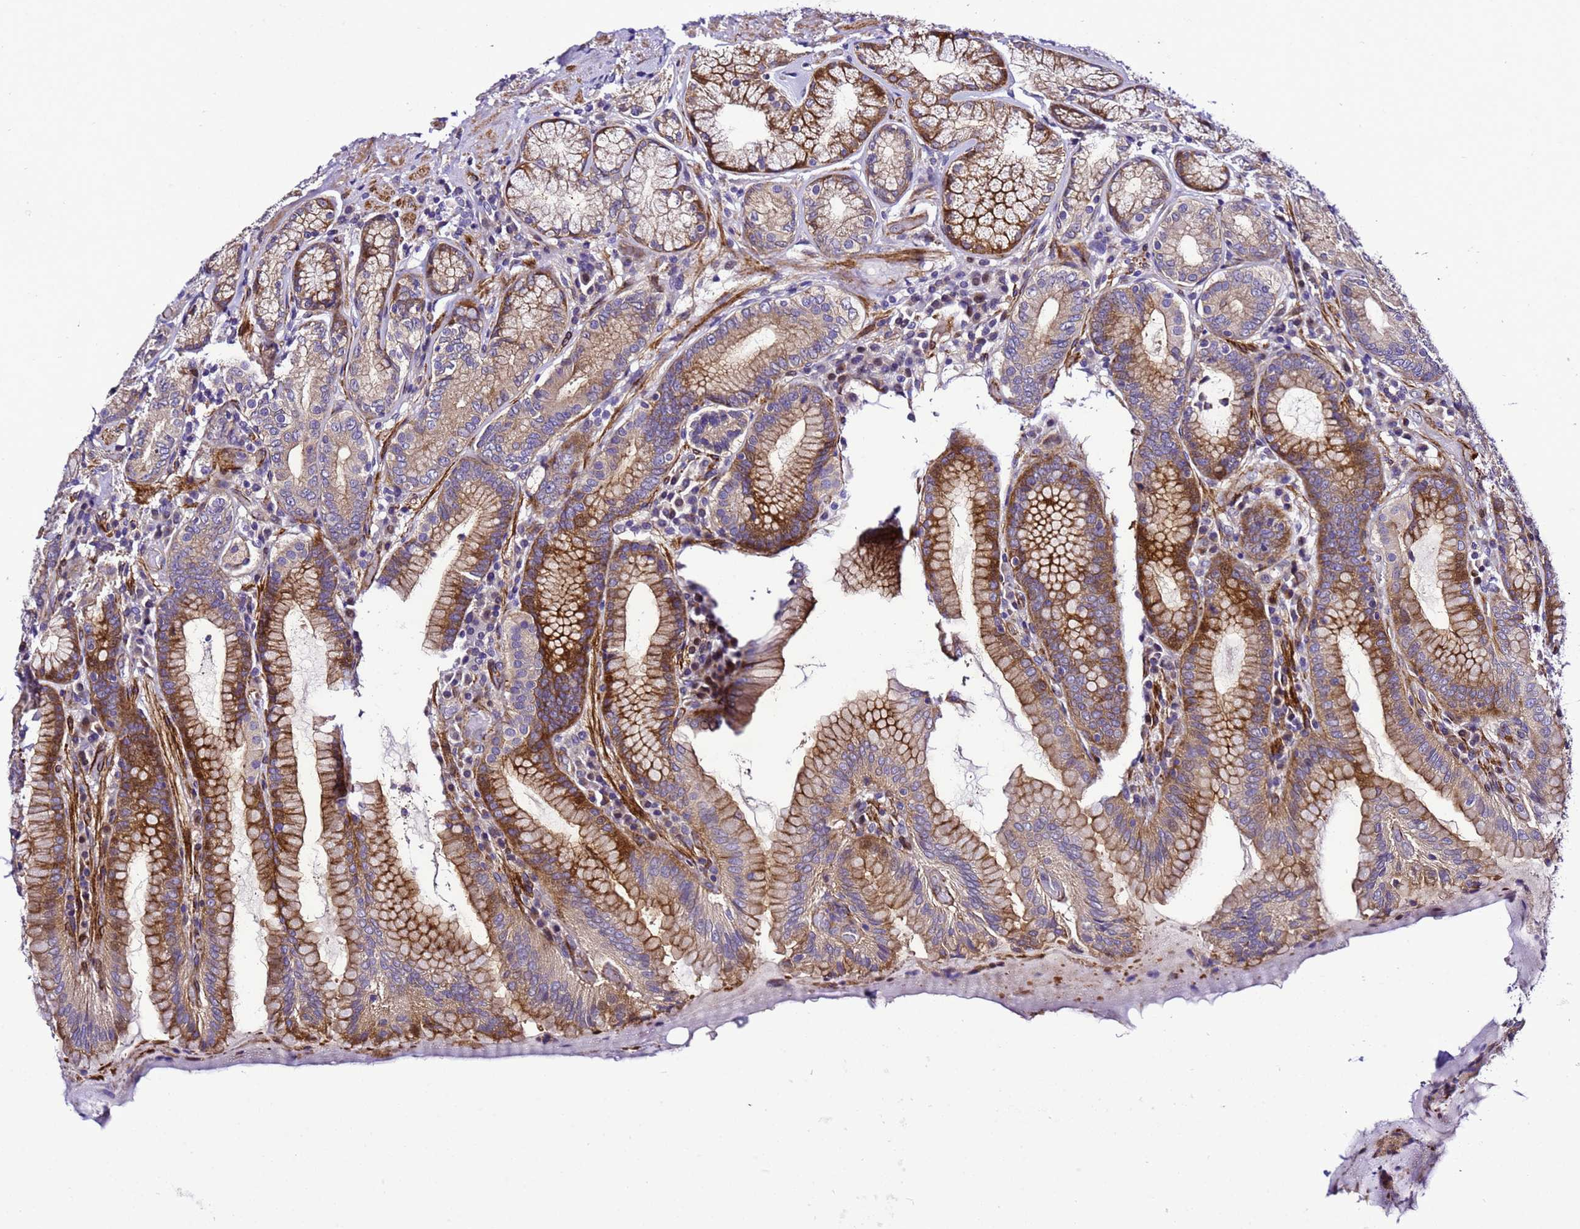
{"staining": {"intensity": "strong", "quantity": ">75%", "location": "cytoplasmic/membranous"}, "tissue": "stomach", "cell_type": "Glandular cells", "image_type": "normal", "snomed": [{"axis": "morphology", "description": "Normal tissue, NOS"}, {"axis": "topography", "description": "Stomach, upper"}, {"axis": "topography", "description": "Stomach, lower"}], "caption": "Strong cytoplasmic/membranous expression is appreciated in approximately >75% of glandular cells in unremarkable stomach.", "gene": "ZNF417", "patient": {"sex": "female", "age": 76}}